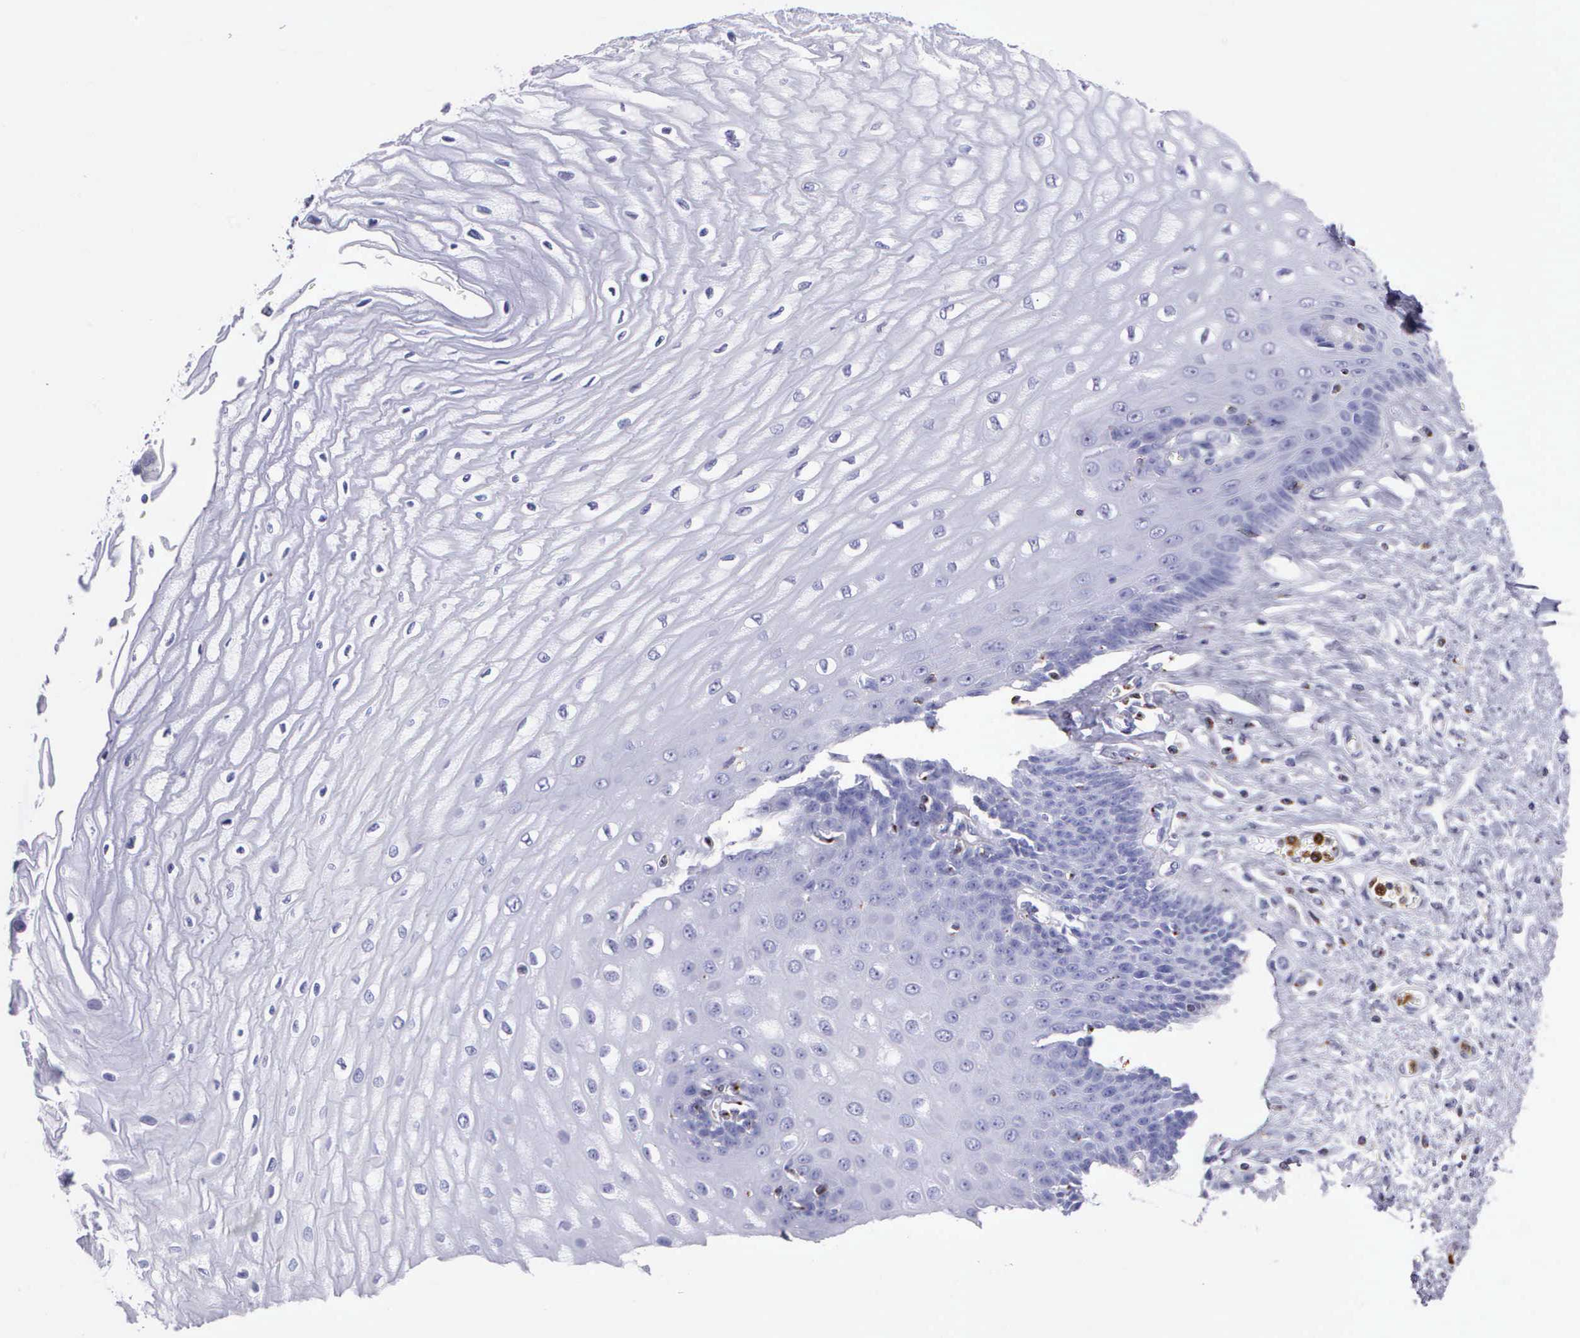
{"staining": {"intensity": "negative", "quantity": "none", "location": "none"}, "tissue": "esophagus", "cell_type": "Squamous epithelial cells", "image_type": "normal", "snomed": [{"axis": "morphology", "description": "Normal tissue, NOS"}, {"axis": "topography", "description": "Esophagus"}], "caption": "A histopathology image of esophagus stained for a protein demonstrates no brown staining in squamous epithelial cells. (DAB IHC visualized using brightfield microscopy, high magnification).", "gene": "SRGN", "patient": {"sex": "male", "age": 65}}